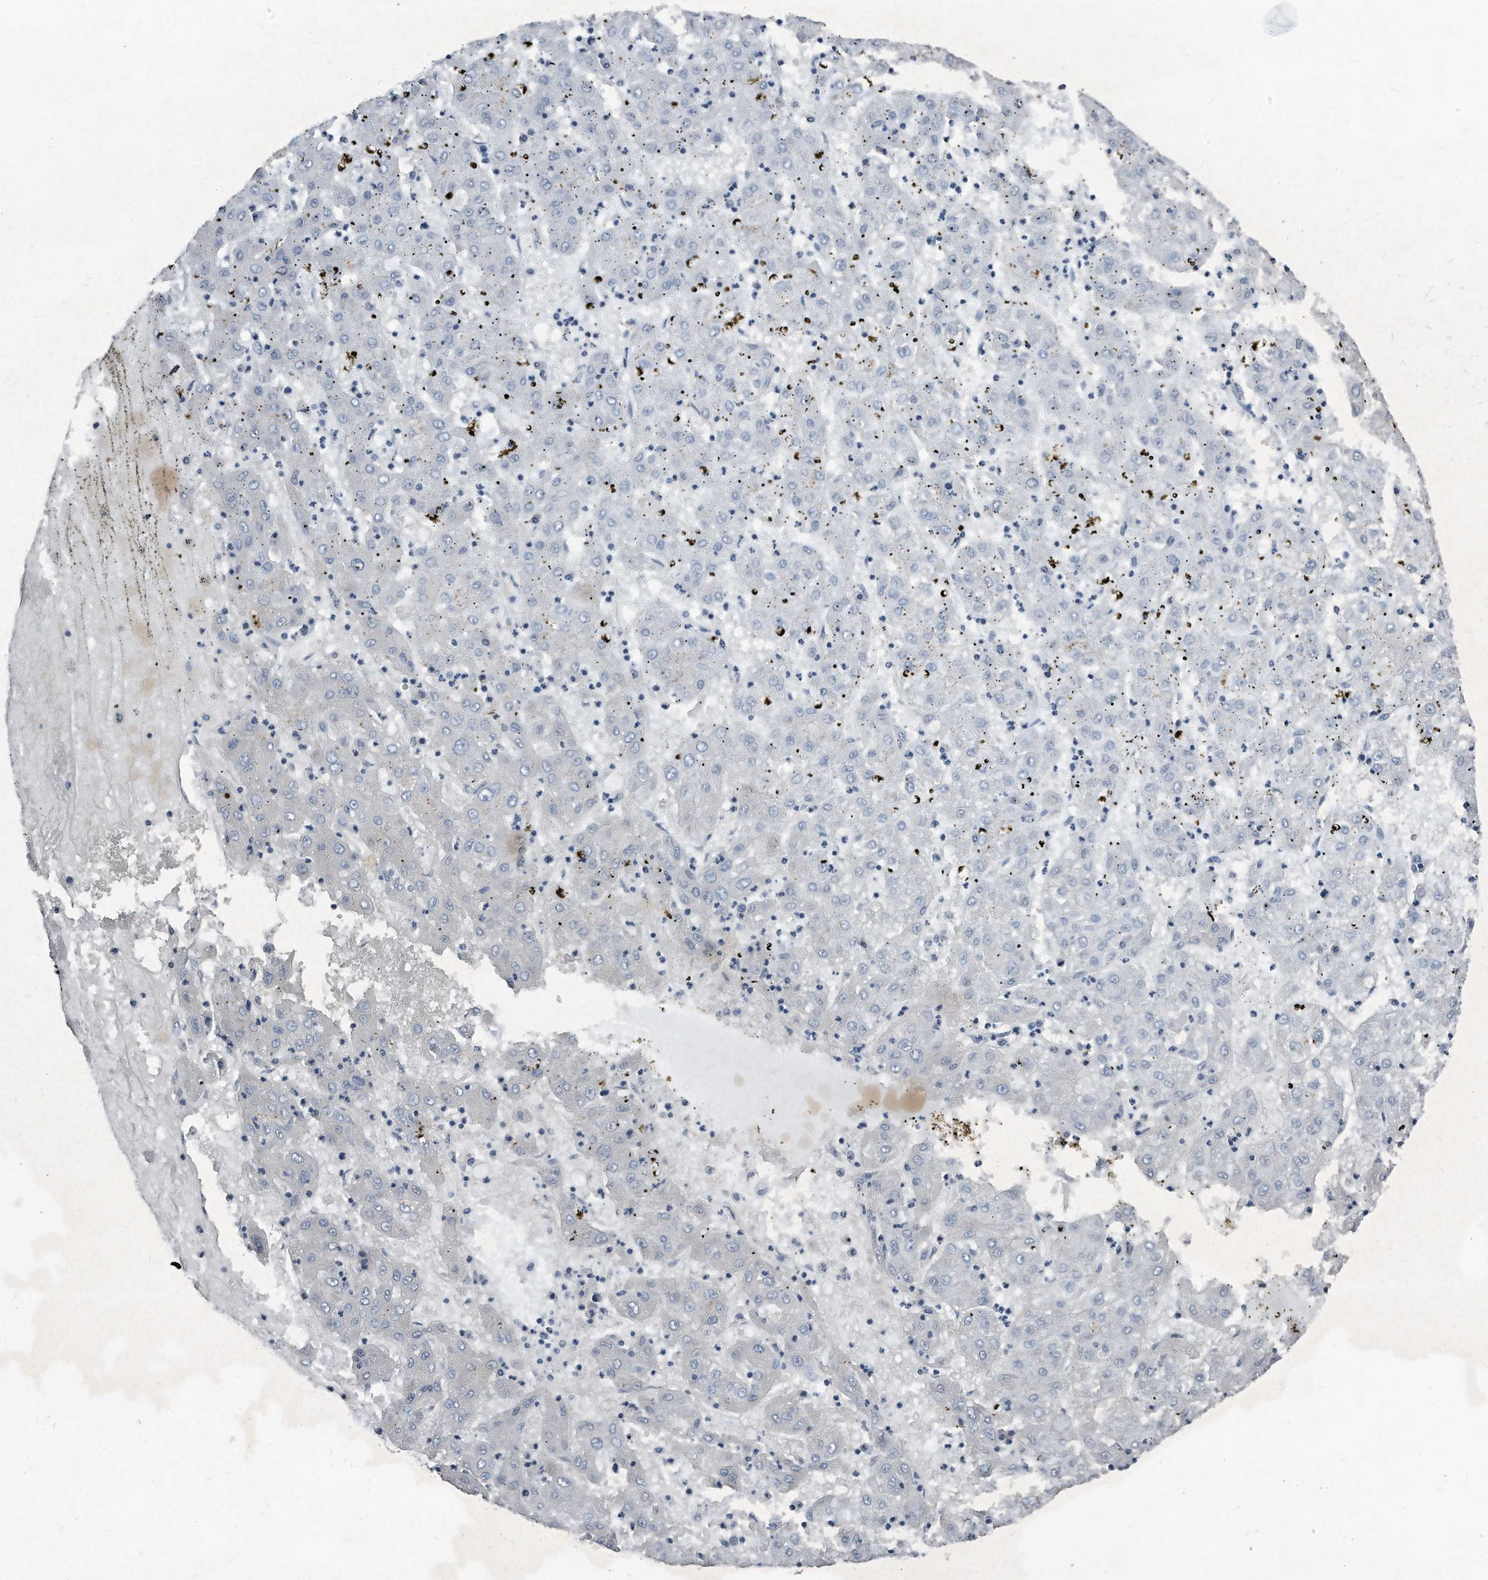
{"staining": {"intensity": "negative", "quantity": "none", "location": "none"}, "tissue": "liver cancer", "cell_type": "Tumor cells", "image_type": "cancer", "snomed": [{"axis": "morphology", "description": "Carcinoma, Hepatocellular, NOS"}, {"axis": "topography", "description": "Liver"}], "caption": "An immunohistochemistry (IHC) micrograph of liver hepatocellular carcinoma is shown. There is no staining in tumor cells of liver hepatocellular carcinoma.", "gene": "MAP2K6", "patient": {"sex": "male", "age": 72}}